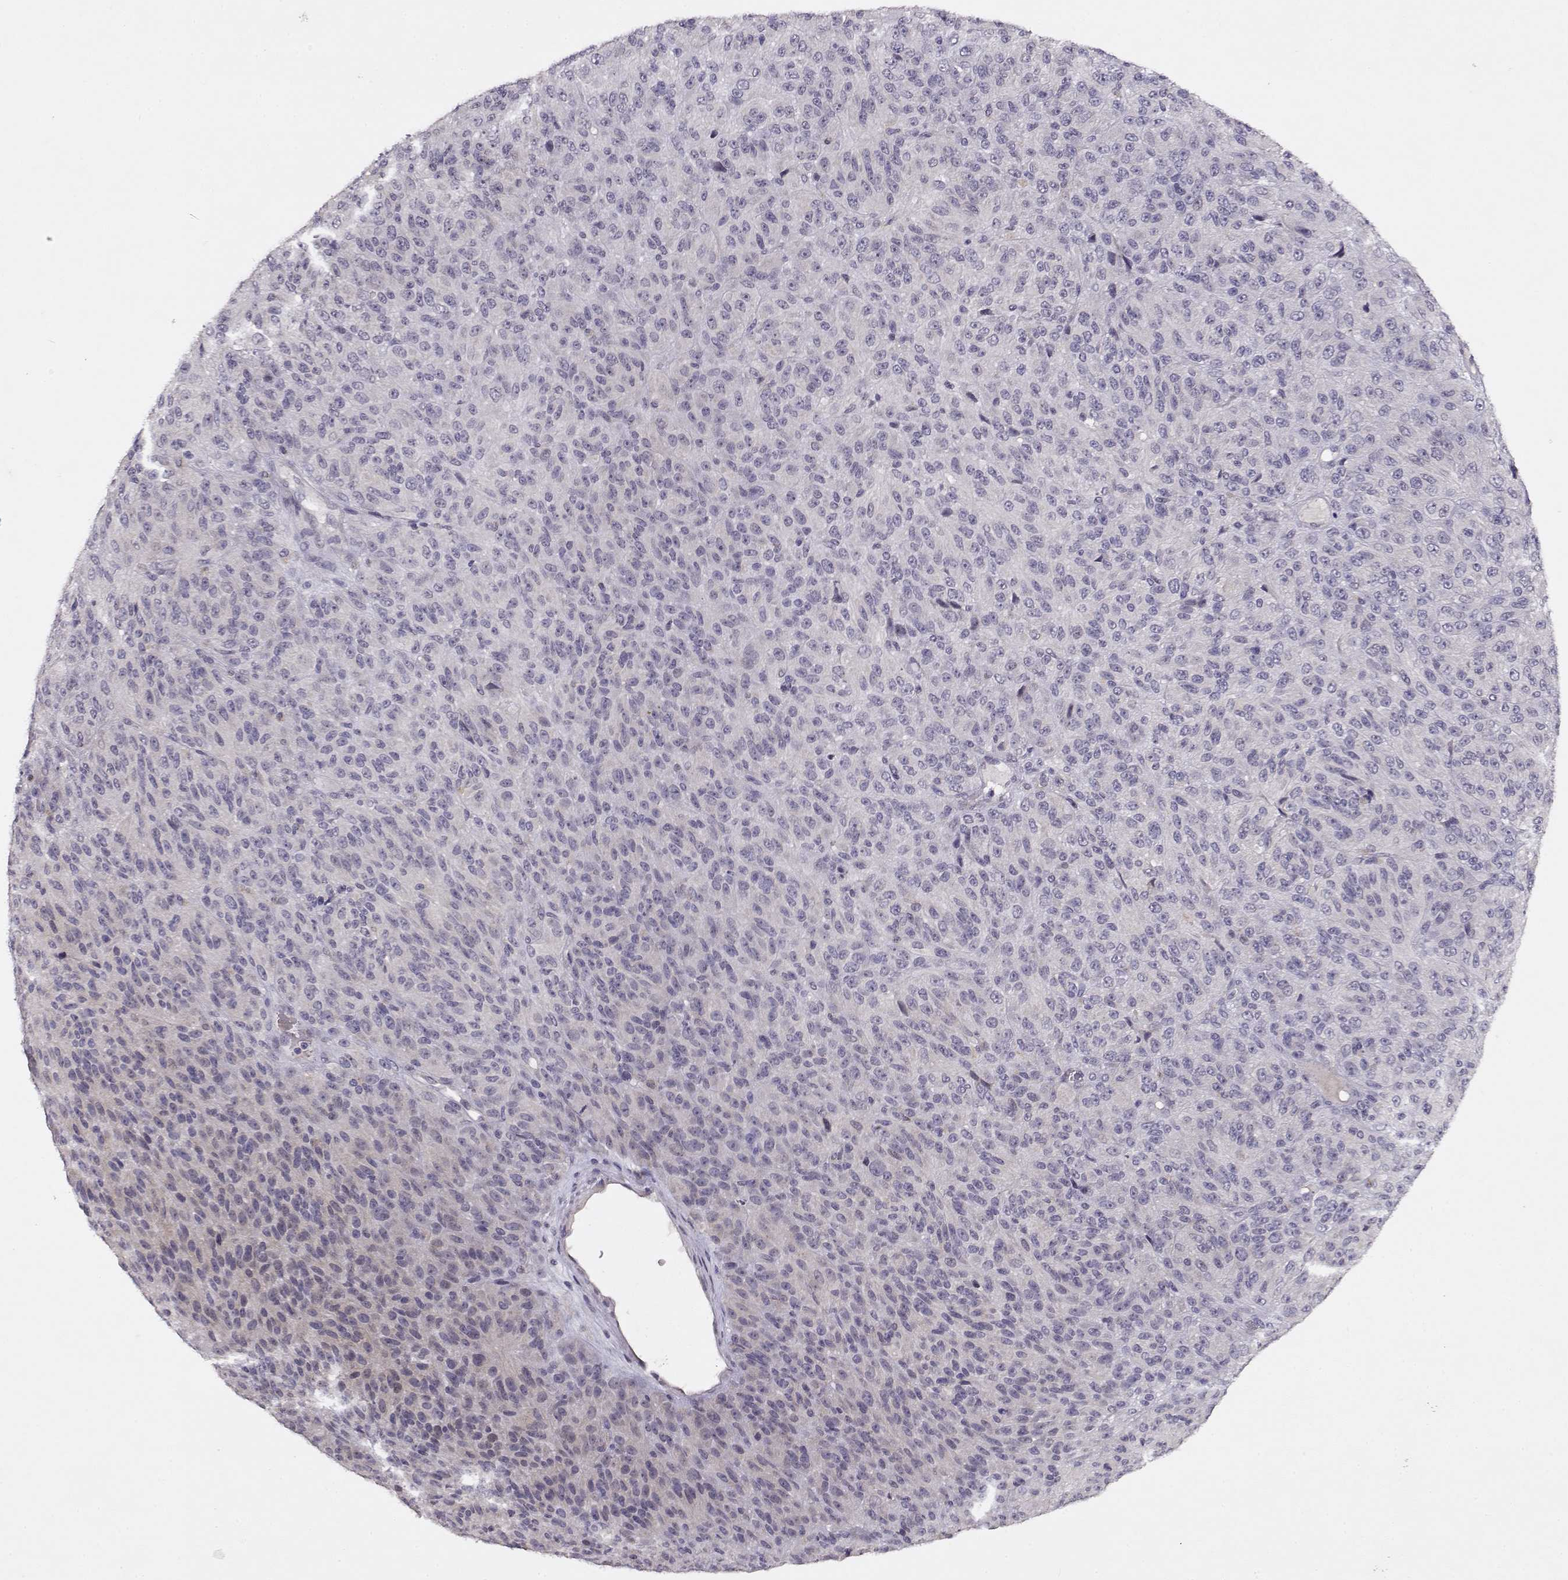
{"staining": {"intensity": "negative", "quantity": "none", "location": "none"}, "tissue": "melanoma", "cell_type": "Tumor cells", "image_type": "cancer", "snomed": [{"axis": "morphology", "description": "Malignant melanoma, Metastatic site"}, {"axis": "topography", "description": "Brain"}], "caption": "Human malignant melanoma (metastatic site) stained for a protein using immunohistochemistry (IHC) shows no expression in tumor cells.", "gene": "BMX", "patient": {"sex": "female", "age": 56}}